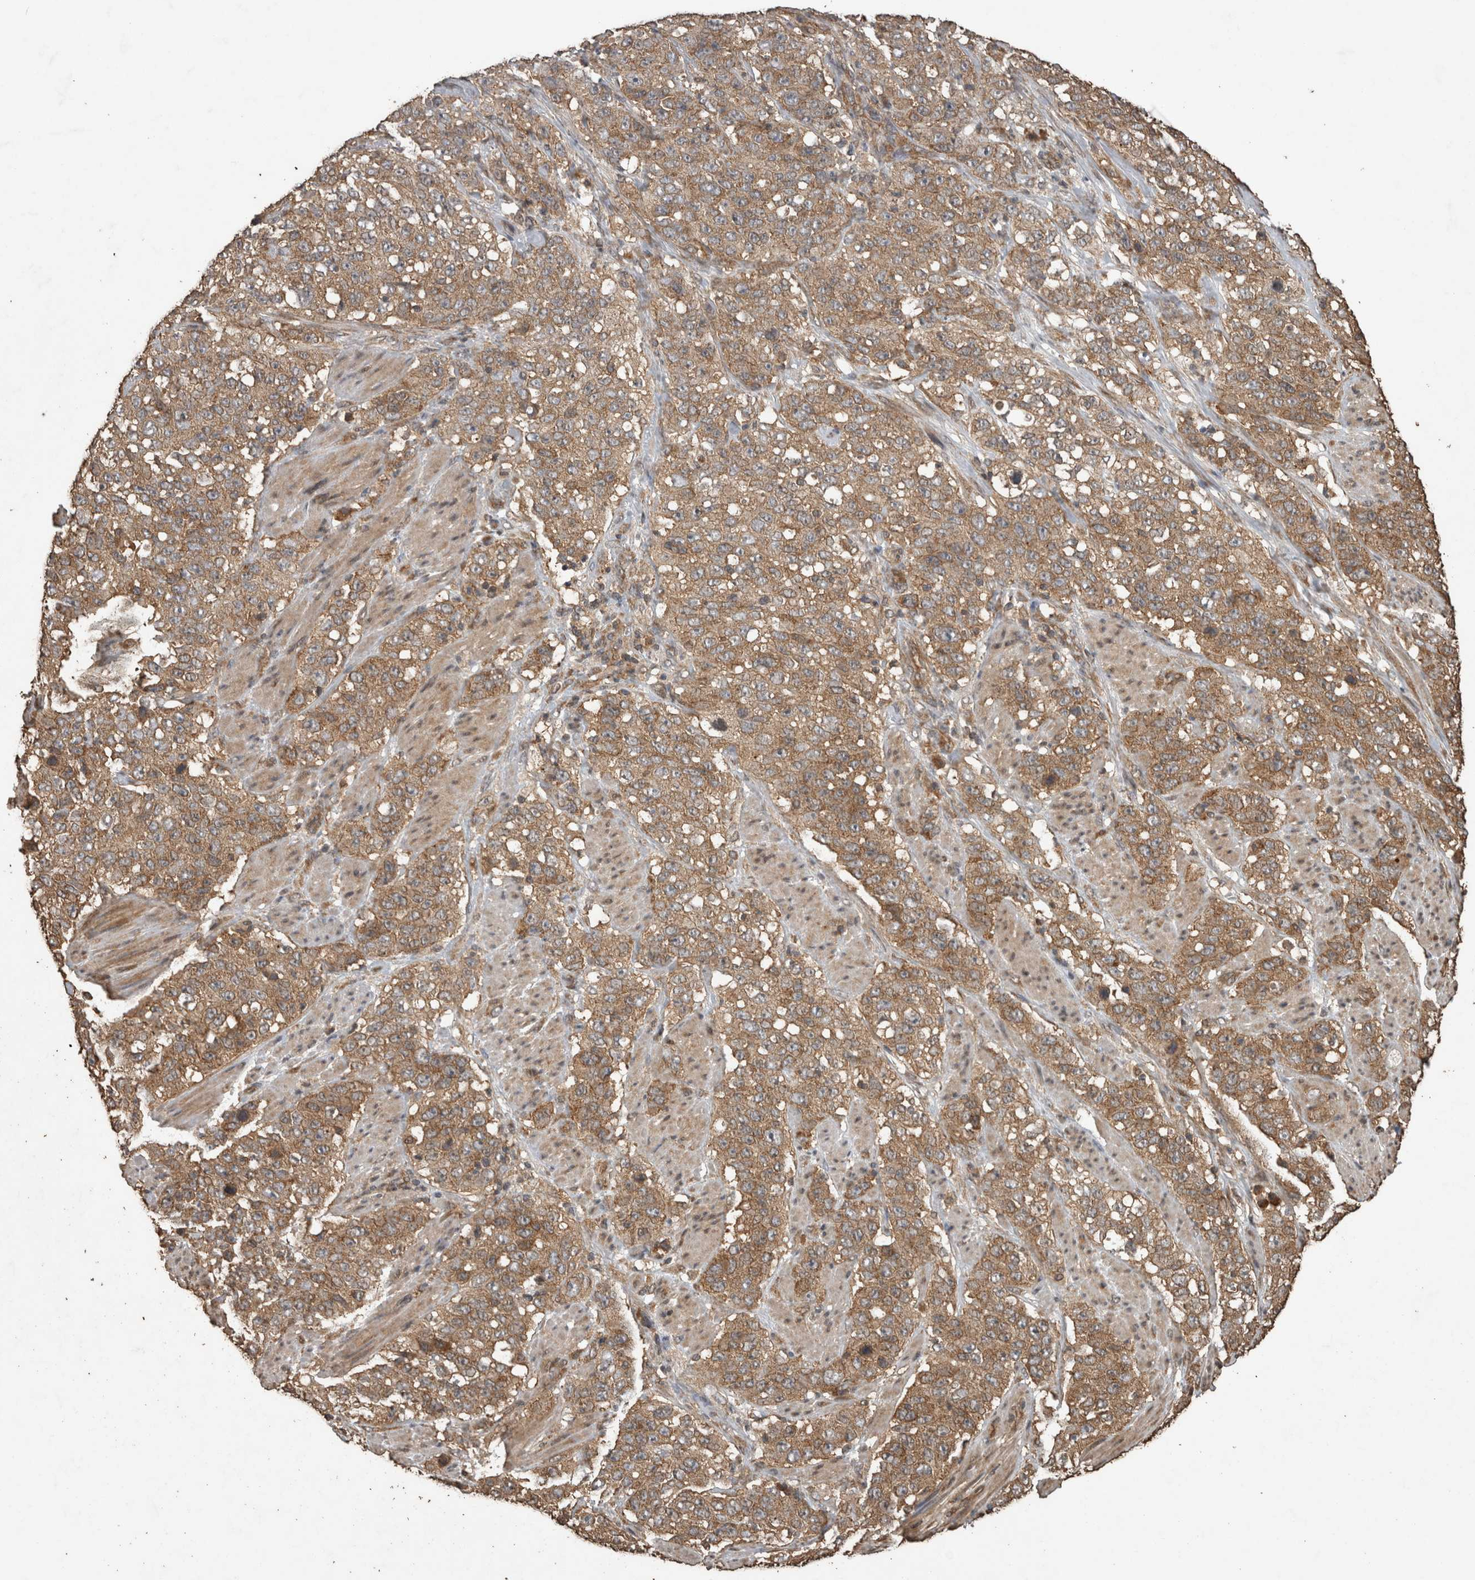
{"staining": {"intensity": "moderate", "quantity": ">75%", "location": "cytoplasmic/membranous"}, "tissue": "stomach cancer", "cell_type": "Tumor cells", "image_type": "cancer", "snomed": [{"axis": "morphology", "description": "Adenocarcinoma, NOS"}, {"axis": "topography", "description": "Stomach"}], "caption": "Tumor cells reveal medium levels of moderate cytoplasmic/membranous expression in approximately >75% of cells in human stomach cancer (adenocarcinoma). The staining was performed using DAB to visualize the protein expression in brown, while the nuclei were stained in blue with hematoxylin (Magnification: 20x).", "gene": "PINK1", "patient": {"sex": "male", "age": 48}}